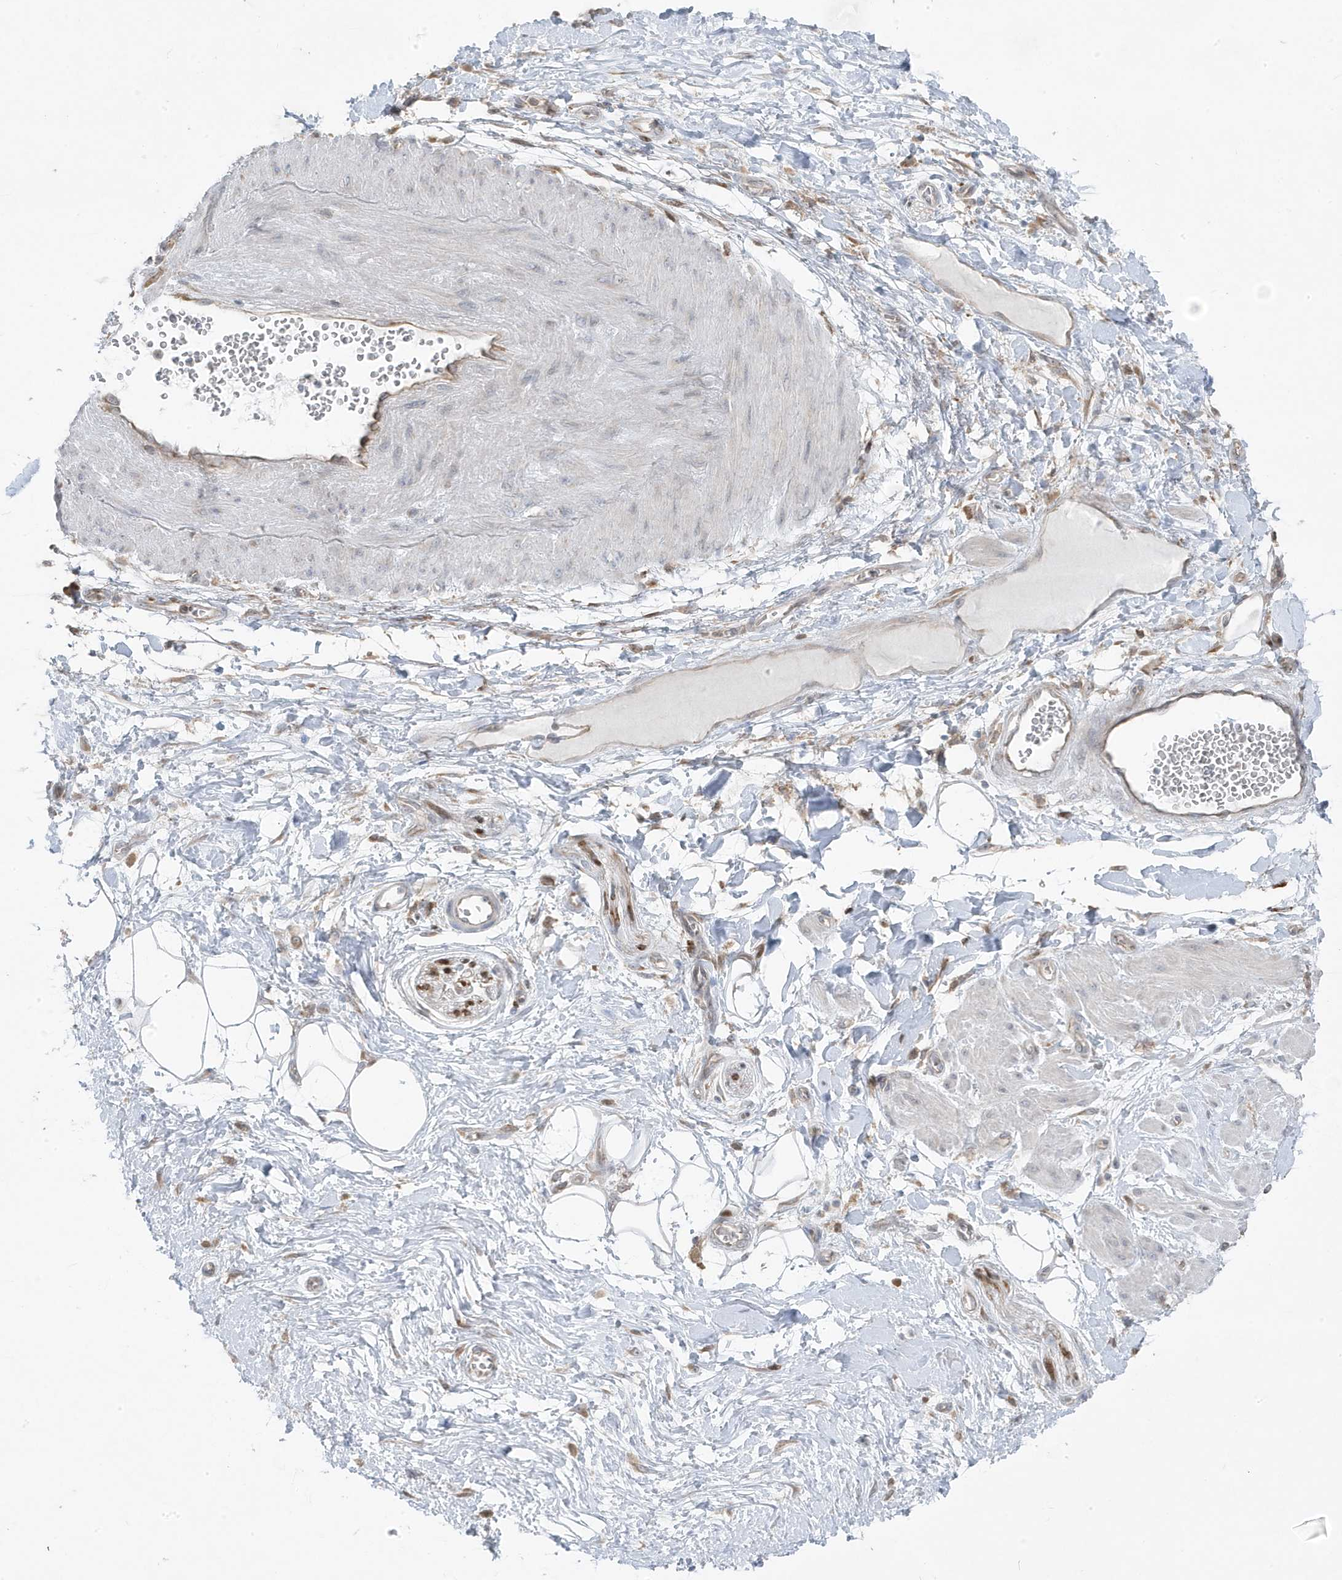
{"staining": {"intensity": "negative", "quantity": "none", "location": "none"}, "tissue": "adipose tissue", "cell_type": "Adipocytes", "image_type": "normal", "snomed": [{"axis": "morphology", "description": "Normal tissue, NOS"}, {"axis": "morphology", "description": "Adenocarcinoma, NOS"}, {"axis": "topography", "description": "Pancreas"}, {"axis": "topography", "description": "Peripheral nerve tissue"}], "caption": "Immunohistochemistry (IHC) histopathology image of normal adipose tissue: human adipose tissue stained with DAB exhibits no significant protein positivity in adipocytes.", "gene": "ZNF654", "patient": {"sex": "male", "age": 59}}